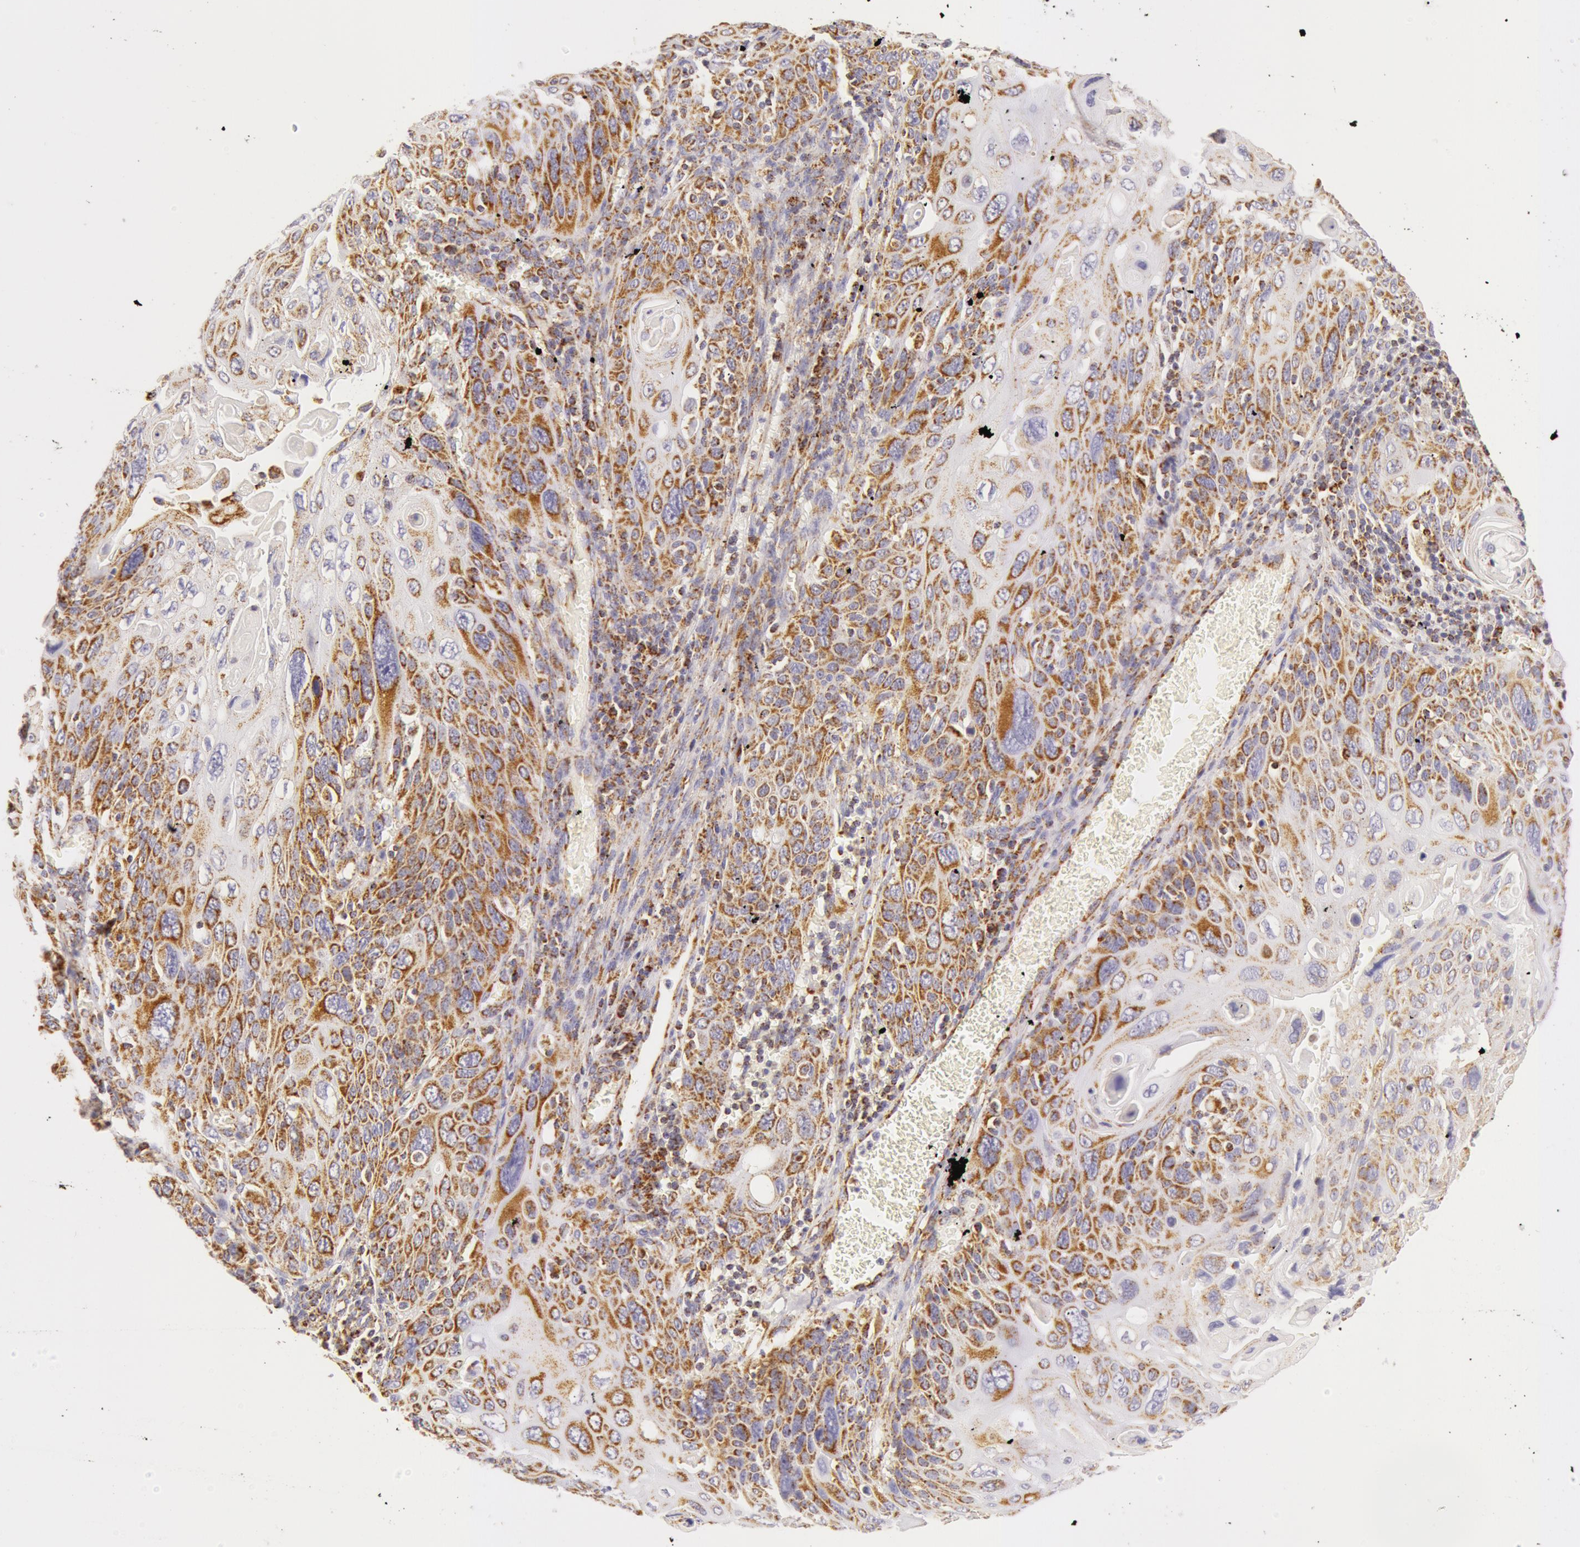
{"staining": {"intensity": "moderate", "quantity": ">75%", "location": "cytoplasmic/membranous"}, "tissue": "cervical cancer", "cell_type": "Tumor cells", "image_type": "cancer", "snomed": [{"axis": "morphology", "description": "Squamous cell carcinoma, NOS"}, {"axis": "topography", "description": "Cervix"}], "caption": "Tumor cells reveal medium levels of moderate cytoplasmic/membranous staining in approximately >75% of cells in cervical cancer.", "gene": "ATP5F1B", "patient": {"sex": "female", "age": 54}}